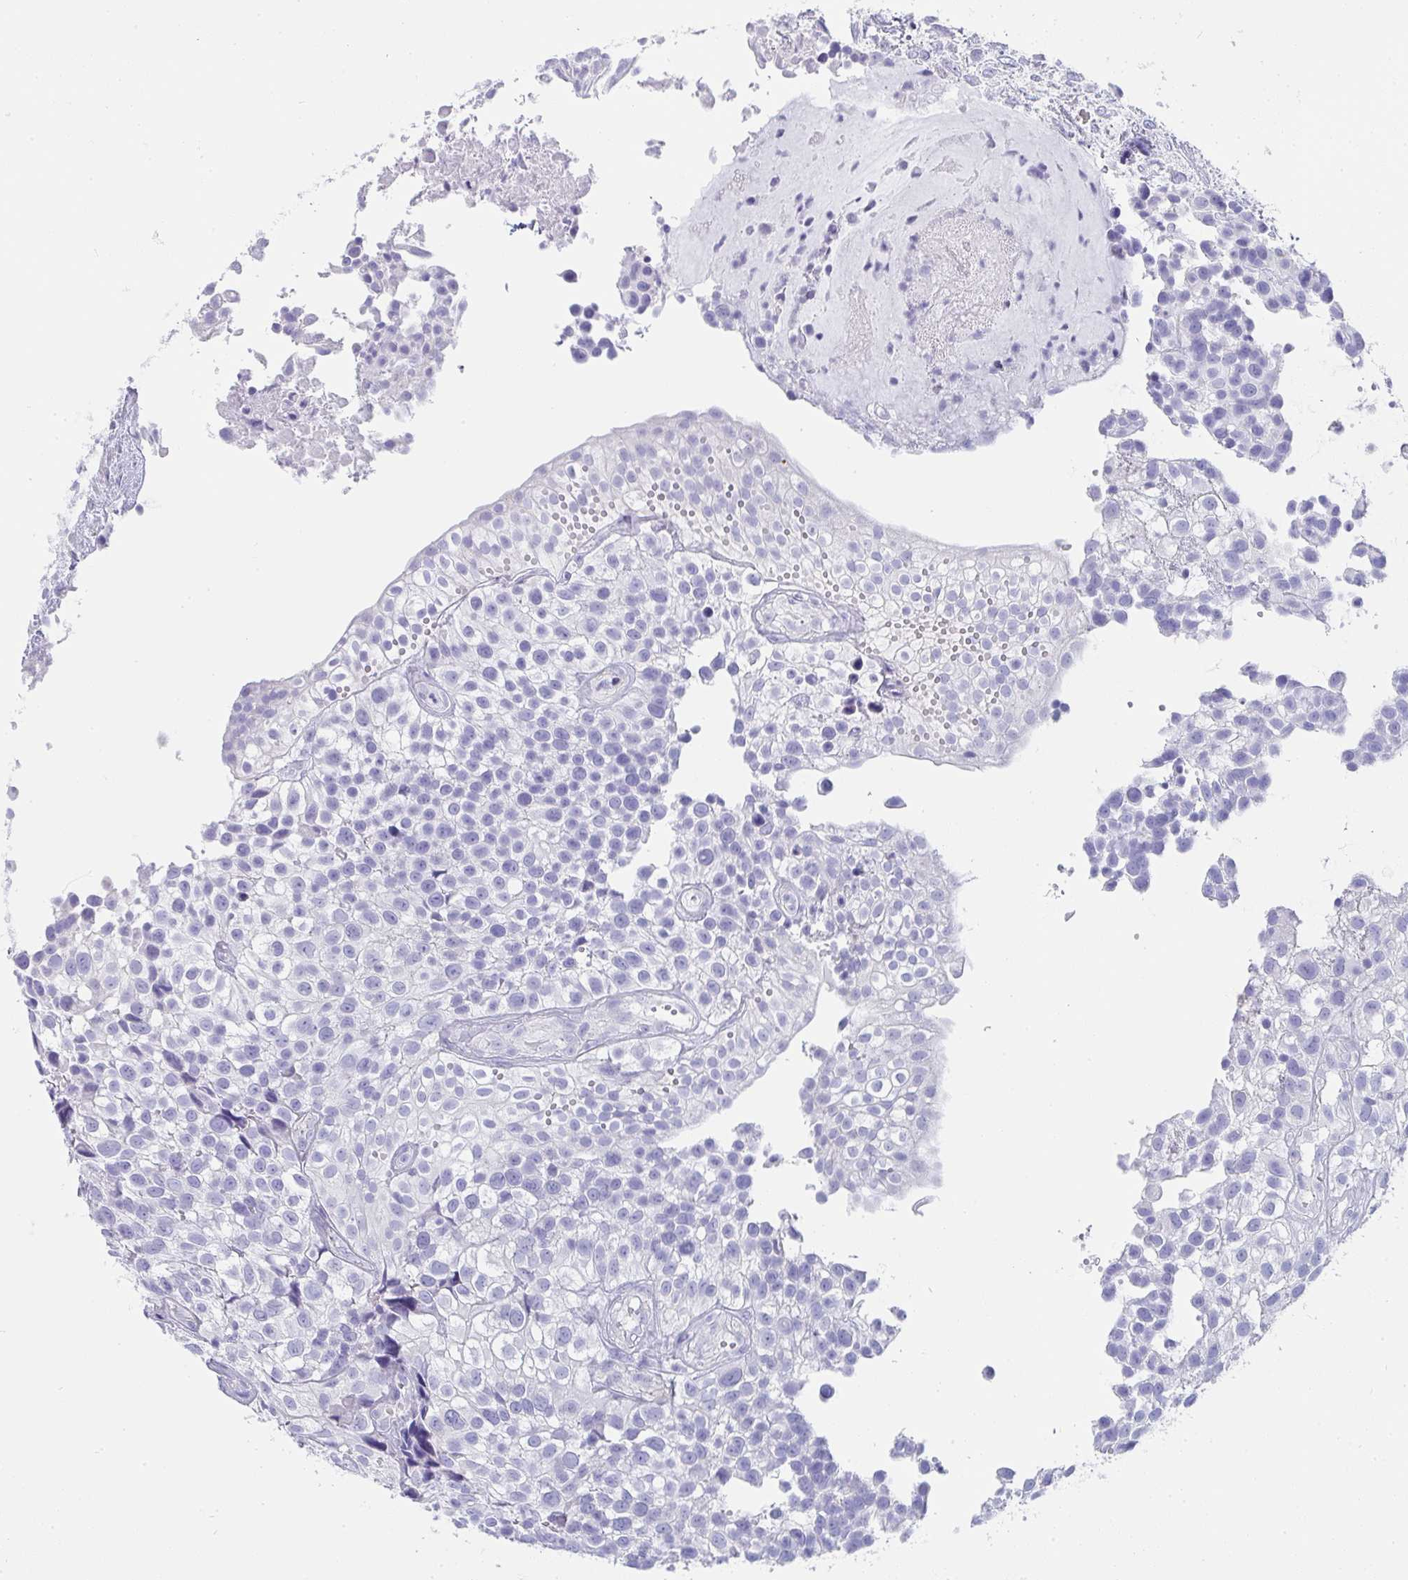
{"staining": {"intensity": "negative", "quantity": "none", "location": "none"}, "tissue": "urothelial cancer", "cell_type": "Tumor cells", "image_type": "cancer", "snomed": [{"axis": "morphology", "description": "Urothelial carcinoma, High grade"}, {"axis": "topography", "description": "Urinary bladder"}], "caption": "The micrograph demonstrates no significant positivity in tumor cells of urothelial cancer.", "gene": "PRND", "patient": {"sex": "male", "age": 56}}